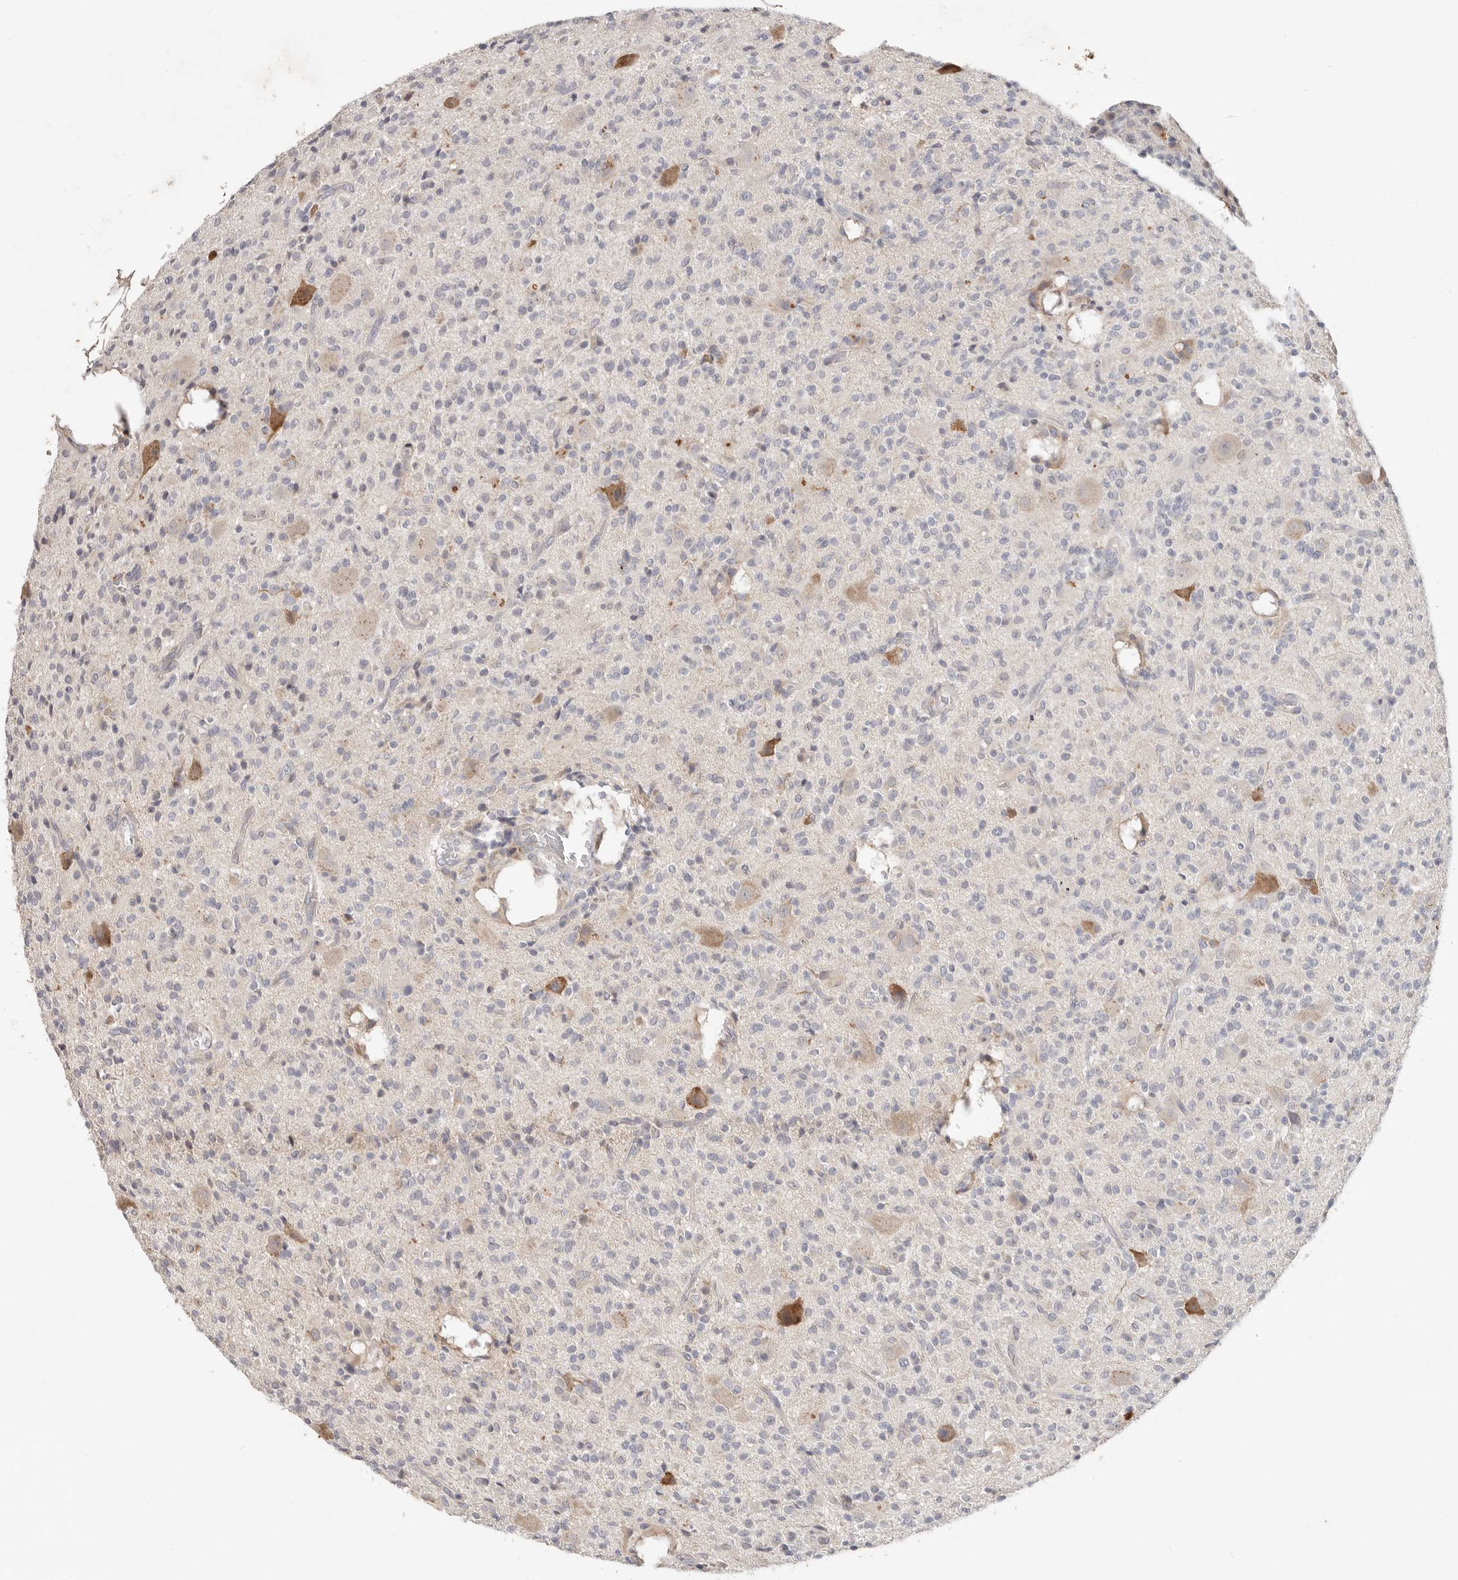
{"staining": {"intensity": "negative", "quantity": "none", "location": "none"}, "tissue": "glioma", "cell_type": "Tumor cells", "image_type": "cancer", "snomed": [{"axis": "morphology", "description": "Glioma, malignant, High grade"}, {"axis": "topography", "description": "Brain"}], "caption": "Malignant glioma (high-grade) was stained to show a protein in brown. There is no significant staining in tumor cells. (Stains: DAB (3,3'-diaminobenzidine) immunohistochemistry with hematoxylin counter stain, Microscopy: brightfield microscopy at high magnification).", "gene": "WDR77", "patient": {"sex": "male", "age": 34}}